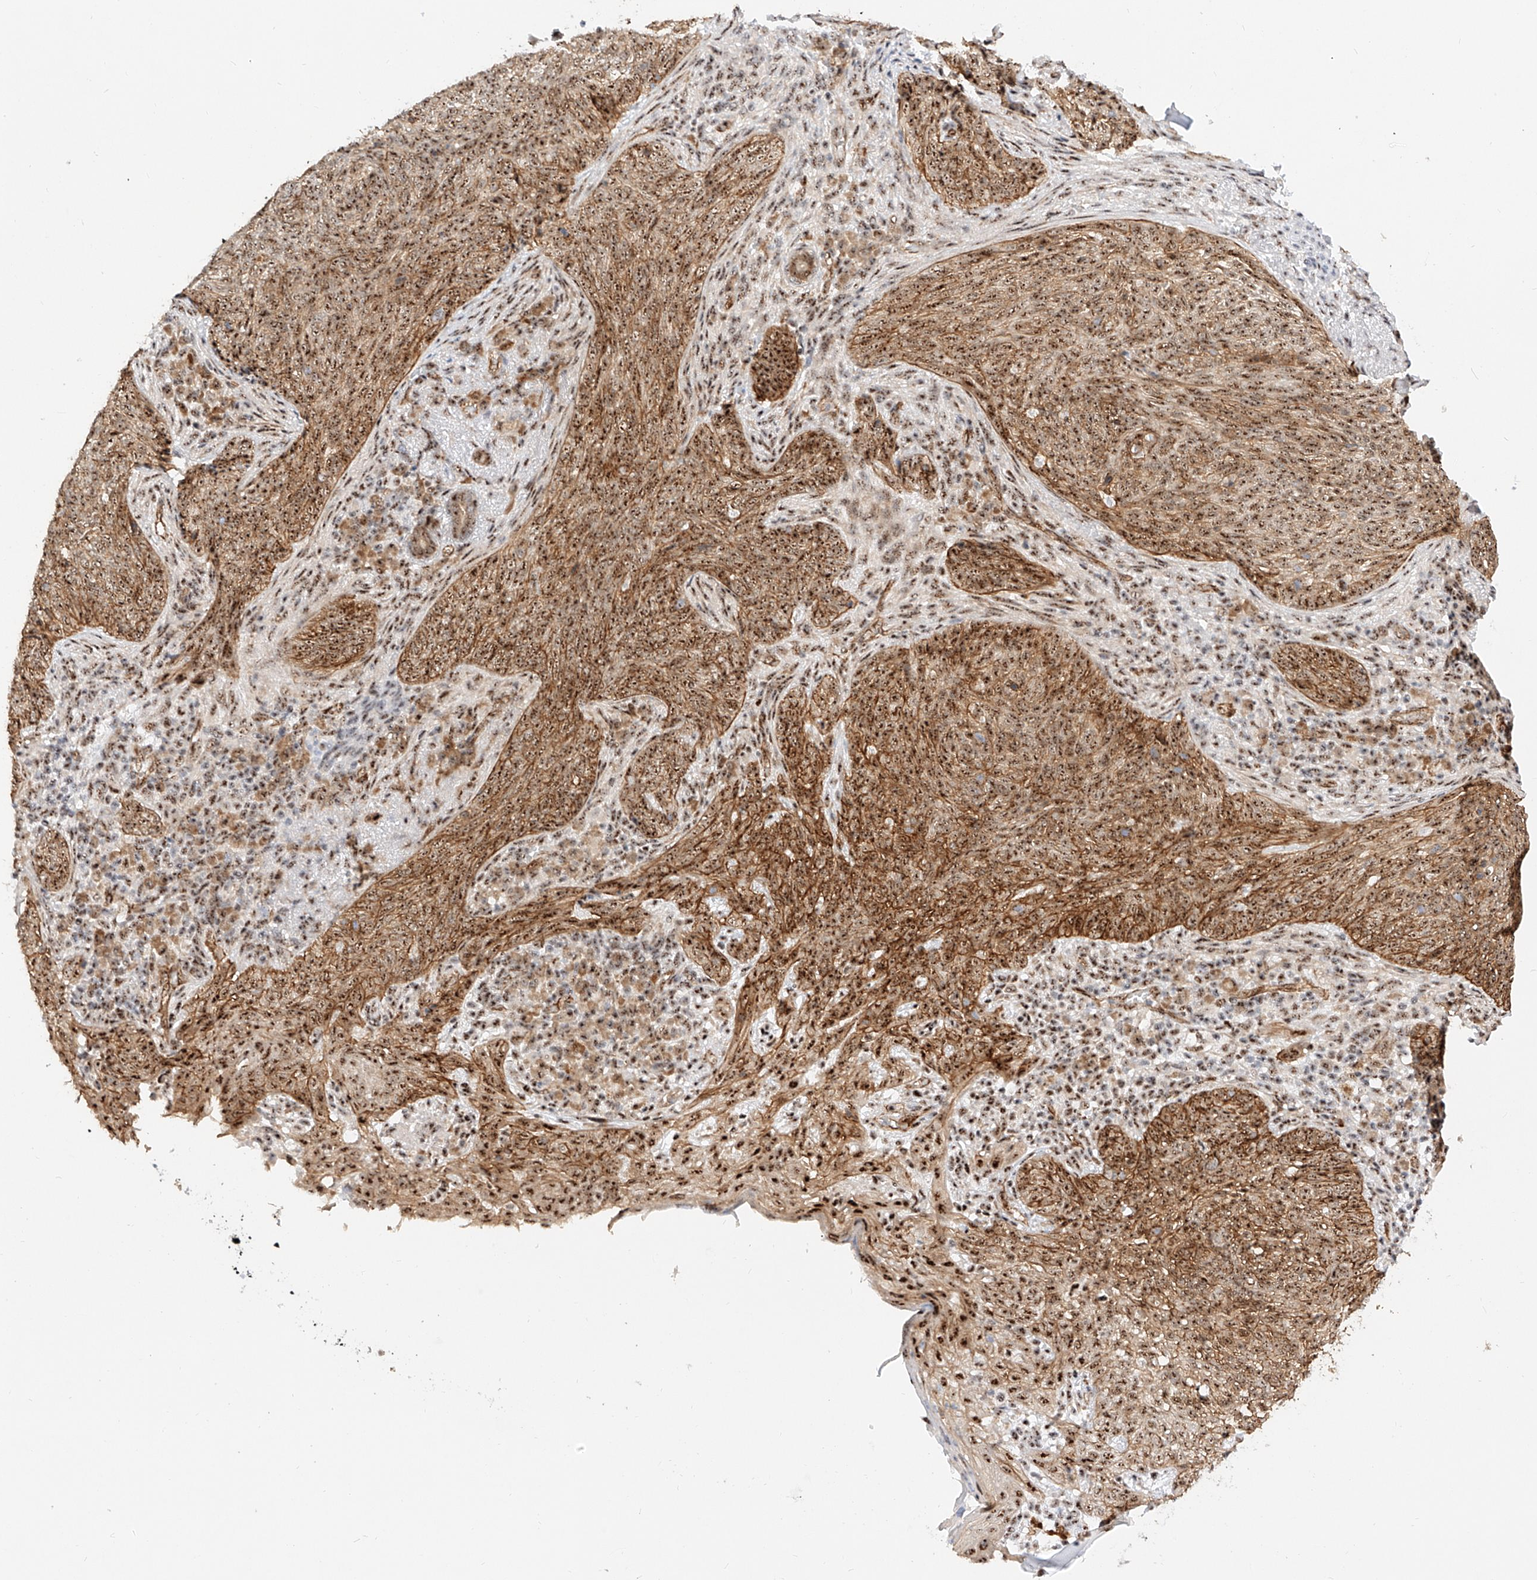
{"staining": {"intensity": "moderate", "quantity": ">75%", "location": "cytoplasmic/membranous,nuclear"}, "tissue": "skin cancer", "cell_type": "Tumor cells", "image_type": "cancer", "snomed": [{"axis": "morphology", "description": "Basal cell carcinoma"}, {"axis": "topography", "description": "Skin"}], "caption": "This is a photomicrograph of immunohistochemistry staining of skin basal cell carcinoma, which shows moderate expression in the cytoplasmic/membranous and nuclear of tumor cells.", "gene": "ATXN7L2", "patient": {"sex": "male", "age": 85}}